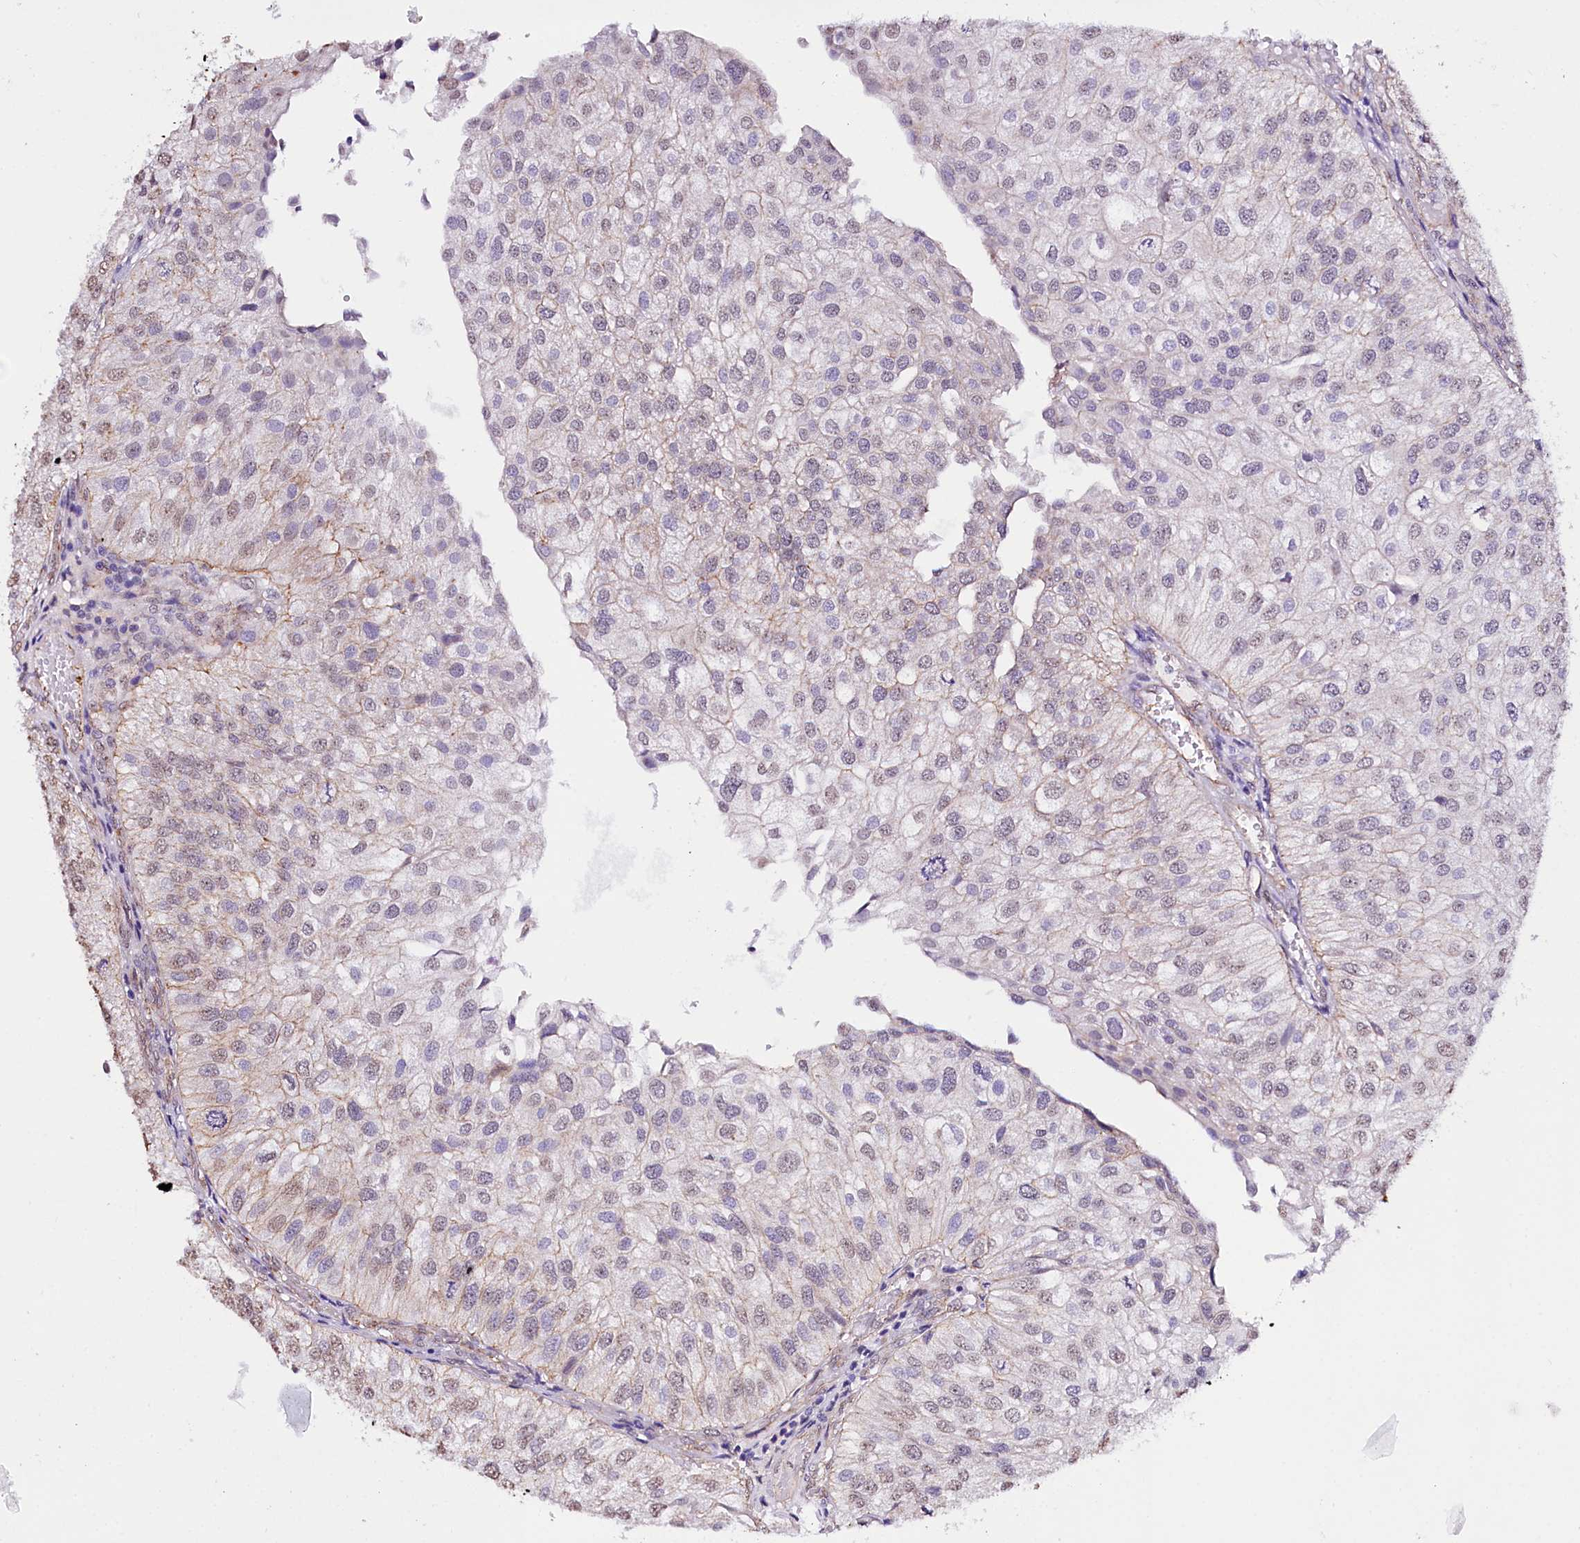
{"staining": {"intensity": "weak", "quantity": "<25%", "location": "cytoplasmic/membranous"}, "tissue": "urothelial cancer", "cell_type": "Tumor cells", "image_type": "cancer", "snomed": [{"axis": "morphology", "description": "Urothelial carcinoma, Low grade"}, {"axis": "topography", "description": "Urinary bladder"}], "caption": "Tumor cells show no significant protein staining in urothelial carcinoma (low-grade).", "gene": "ST7", "patient": {"sex": "female", "age": 89}}